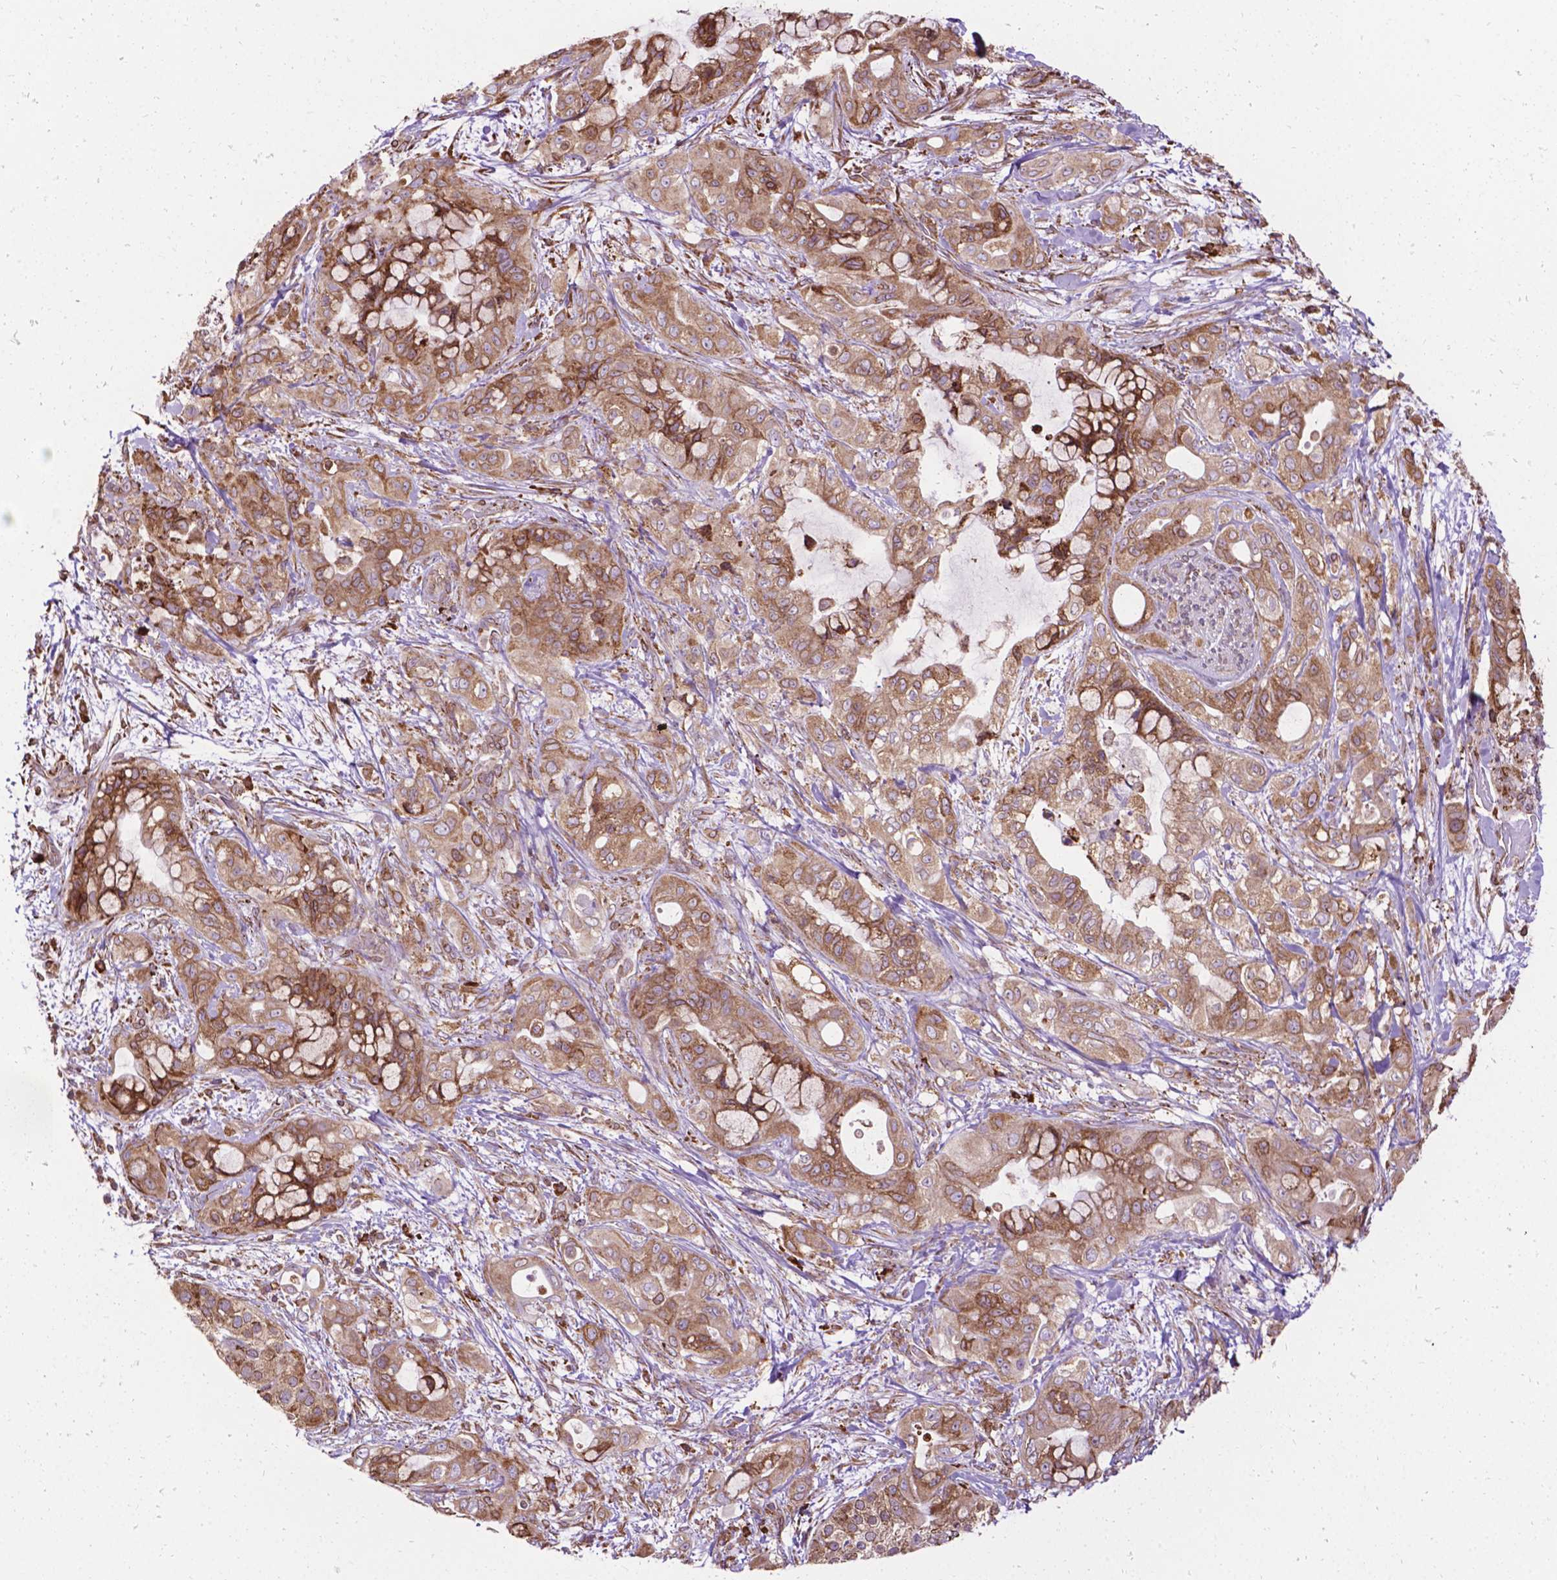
{"staining": {"intensity": "moderate", "quantity": ">75%", "location": "cytoplasmic/membranous"}, "tissue": "pancreatic cancer", "cell_type": "Tumor cells", "image_type": "cancer", "snomed": [{"axis": "morphology", "description": "Adenocarcinoma, NOS"}, {"axis": "topography", "description": "Pancreas"}], "caption": "Pancreatic cancer was stained to show a protein in brown. There is medium levels of moderate cytoplasmic/membranous positivity in about >75% of tumor cells. The staining is performed using DAB (3,3'-diaminobenzidine) brown chromogen to label protein expression. The nuclei are counter-stained blue using hematoxylin.", "gene": "GANAB", "patient": {"sex": "male", "age": 71}}